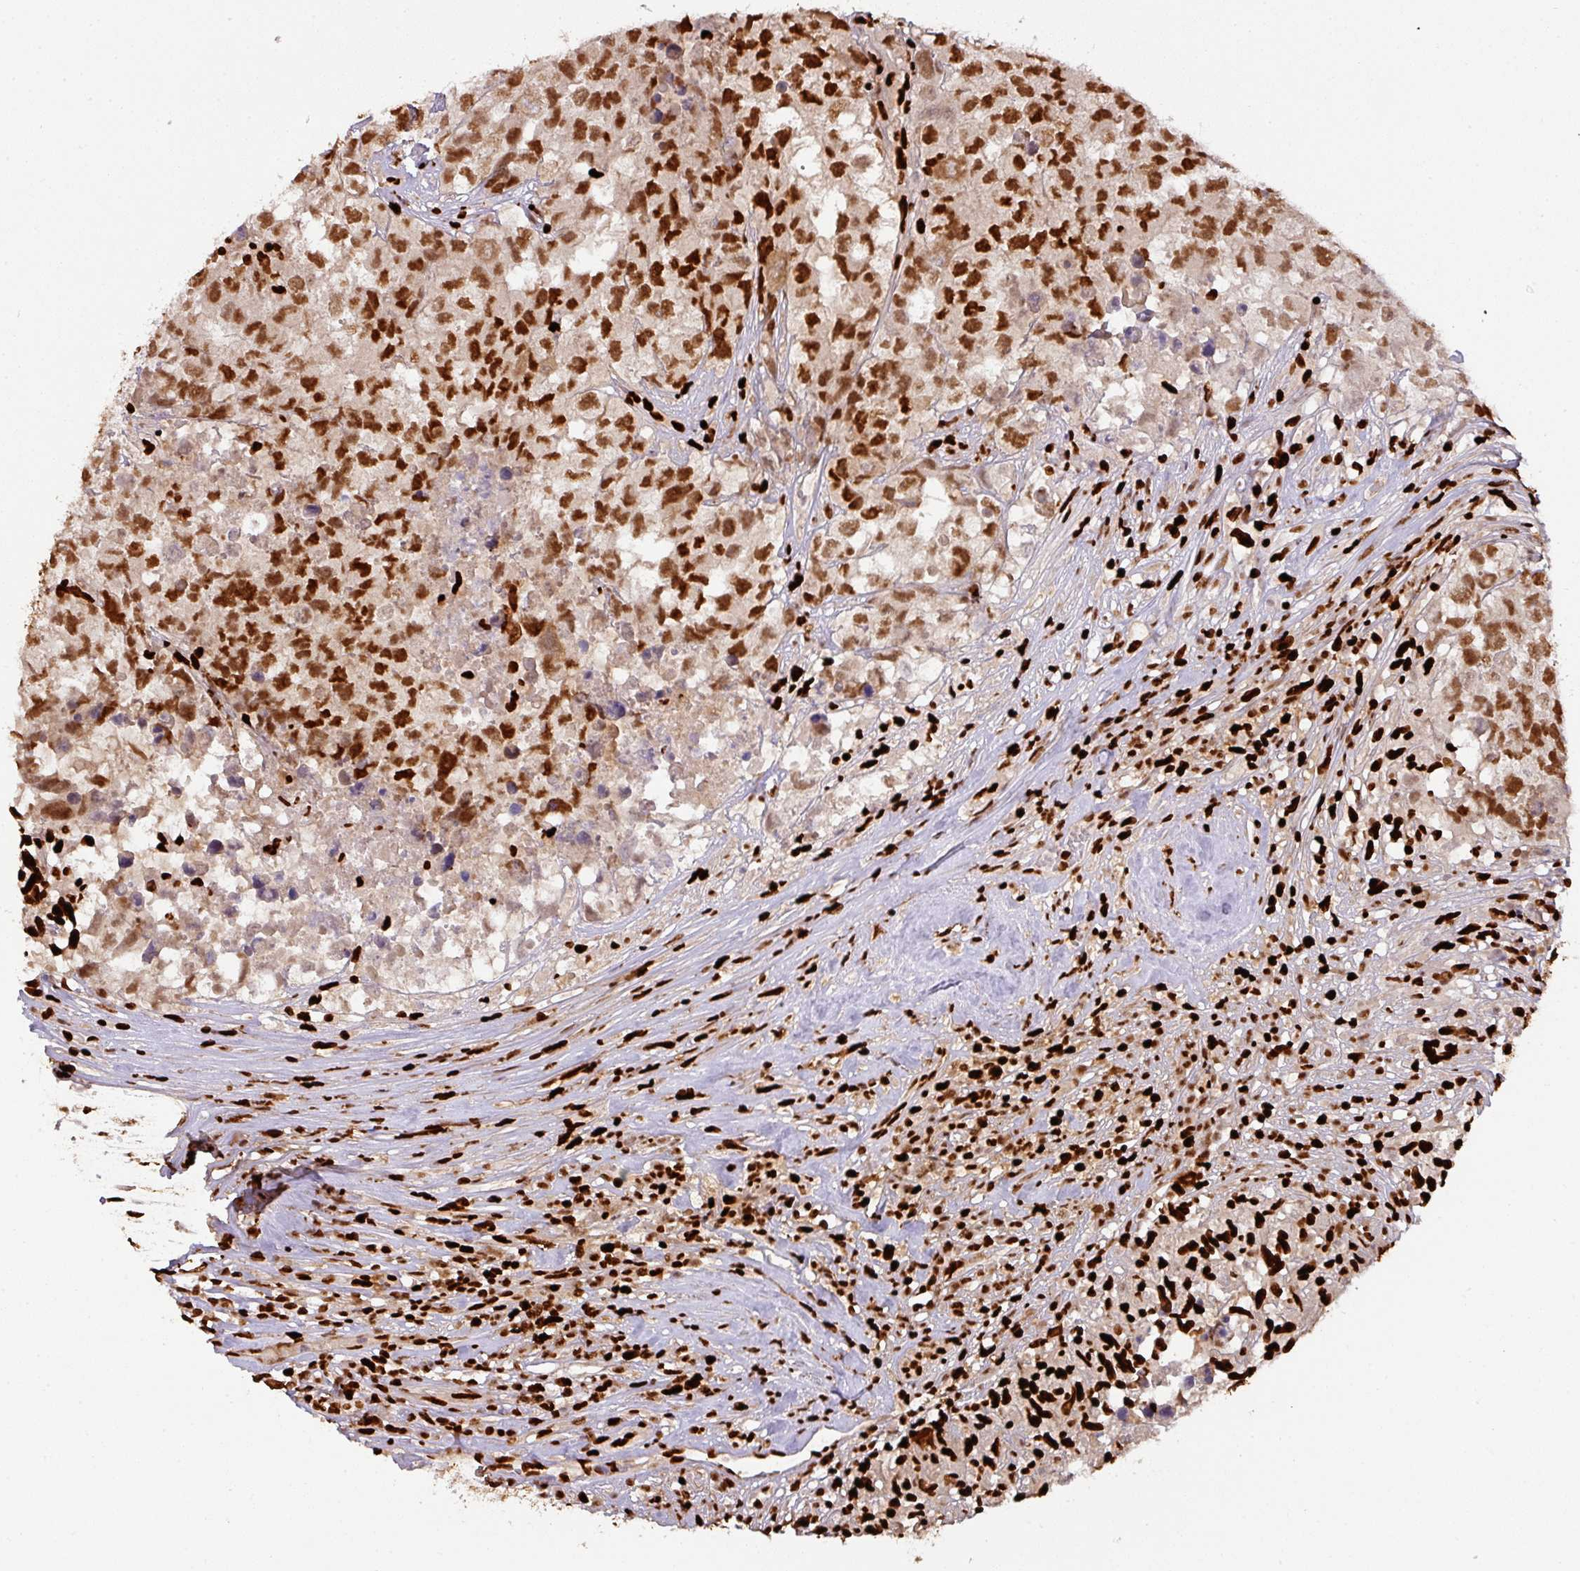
{"staining": {"intensity": "strong", "quantity": ">75%", "location": "nuclear"}, "tissue": "testis cancer", "cell_type": "Tumor cells", "image_type": "cancer", "snomed": [{"axis": "morphology", "description": "Carcinoma, Embryonal, NOS"}, {"axis": "topography", "description": "Testis"}], "caption": "Testis embryonal carcinoma stained with immunohistochemistry exhibits strong nuclear staining in approximately >75% of tumor cells. (DAB (3,3'-diaminobenzidine) = brown stain, brightfield microscopy at high magnification).", "gene": "SAMHD1", "patient": {"sex": "male", "age": 83}}